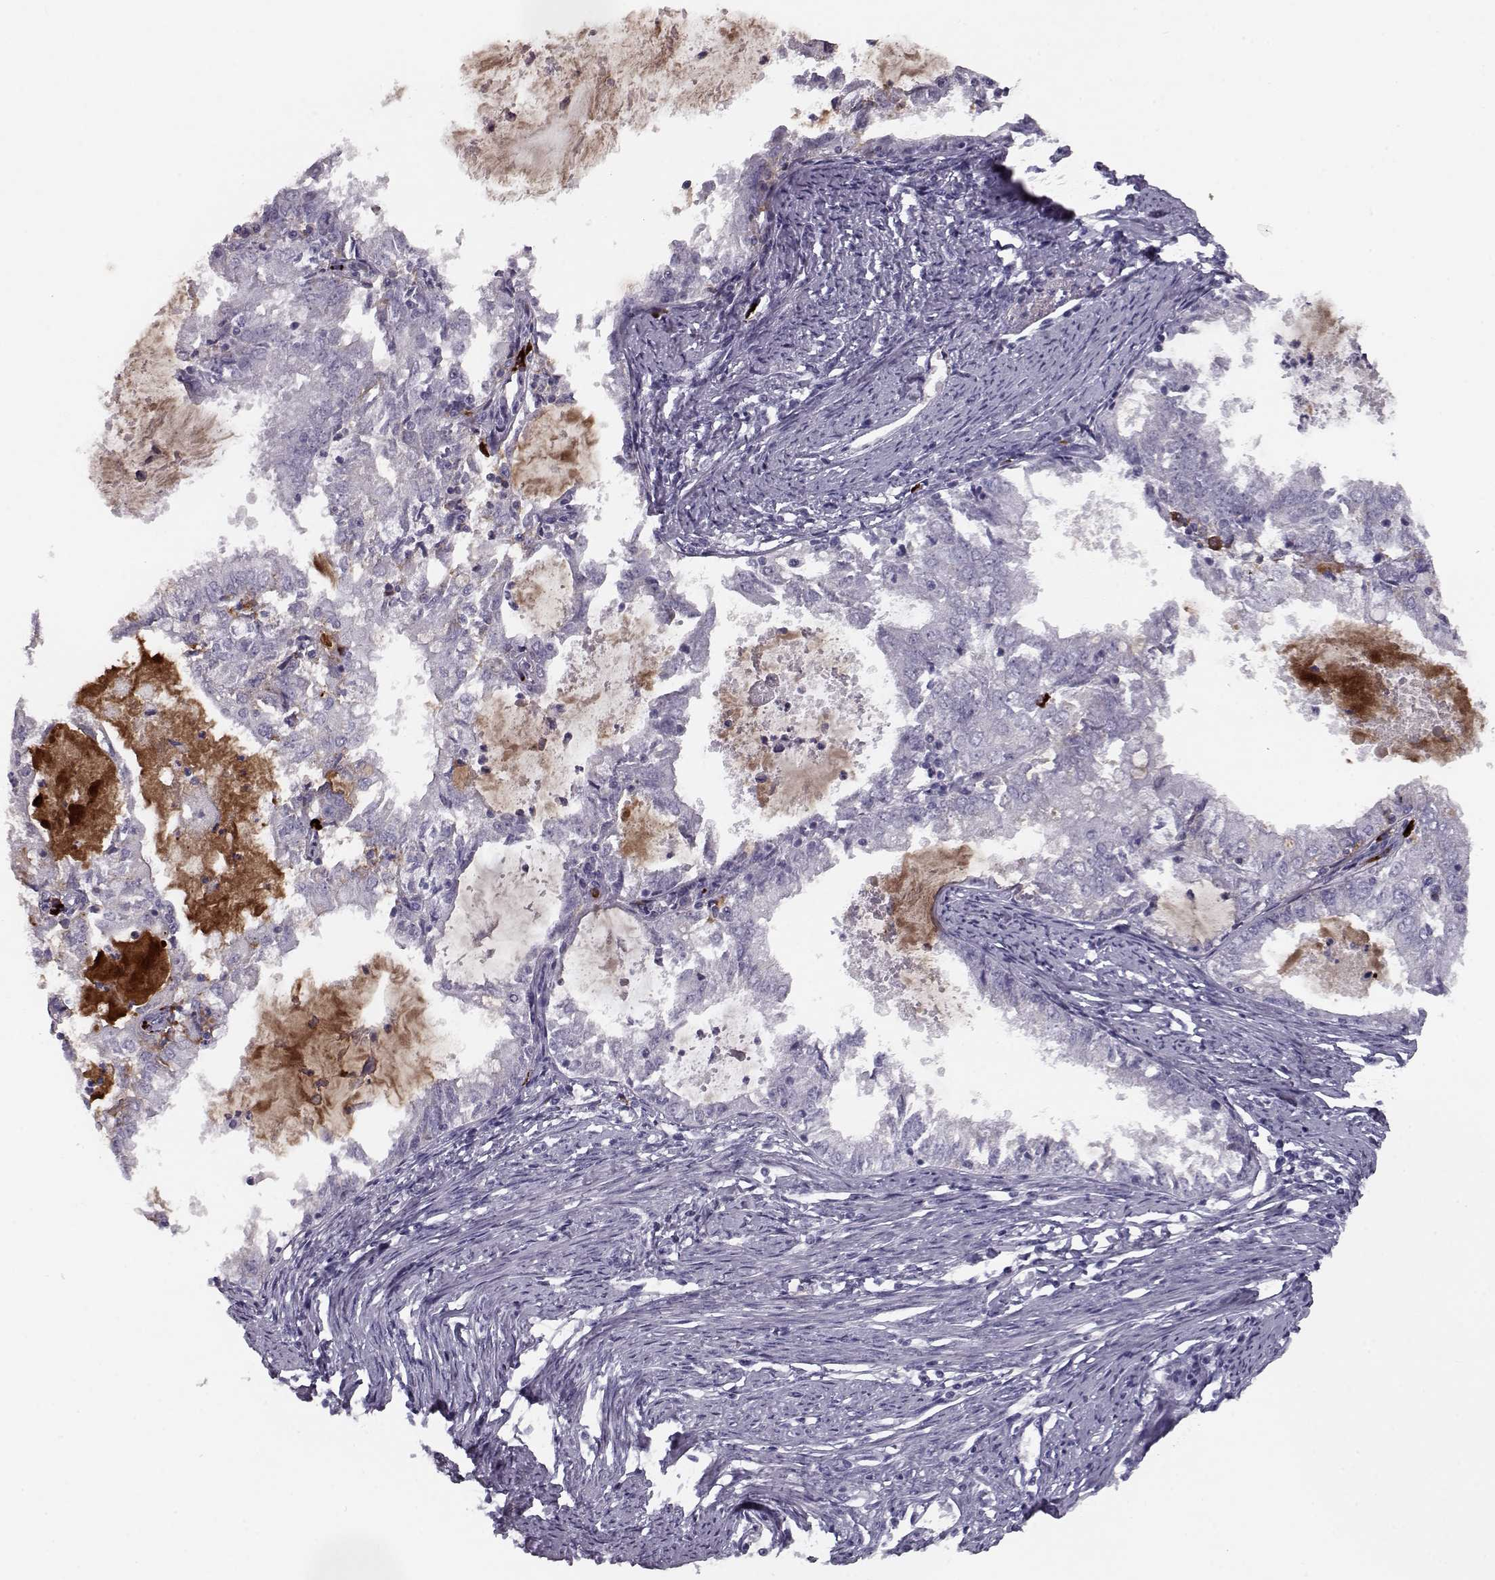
{"staining": {"intensity": "negative", "quantity": "none", "location": "none"}, "tissue": "endometrial cancer", "cell_type": "Tumor cells", "image_type": "cancer", "snomed": [{"axis": "morphology", "description": "Adenocarcinoma, NOS"}, {"axis": "topography", "description": "Endometrium"}], "caption": "Immunohistochemical staining of endometrial cancer shows no significant expression in tumor cells. Nuclei are stained in blue.", "gene": "CCL19", "patient": {"sex": "female", "age": 57}}